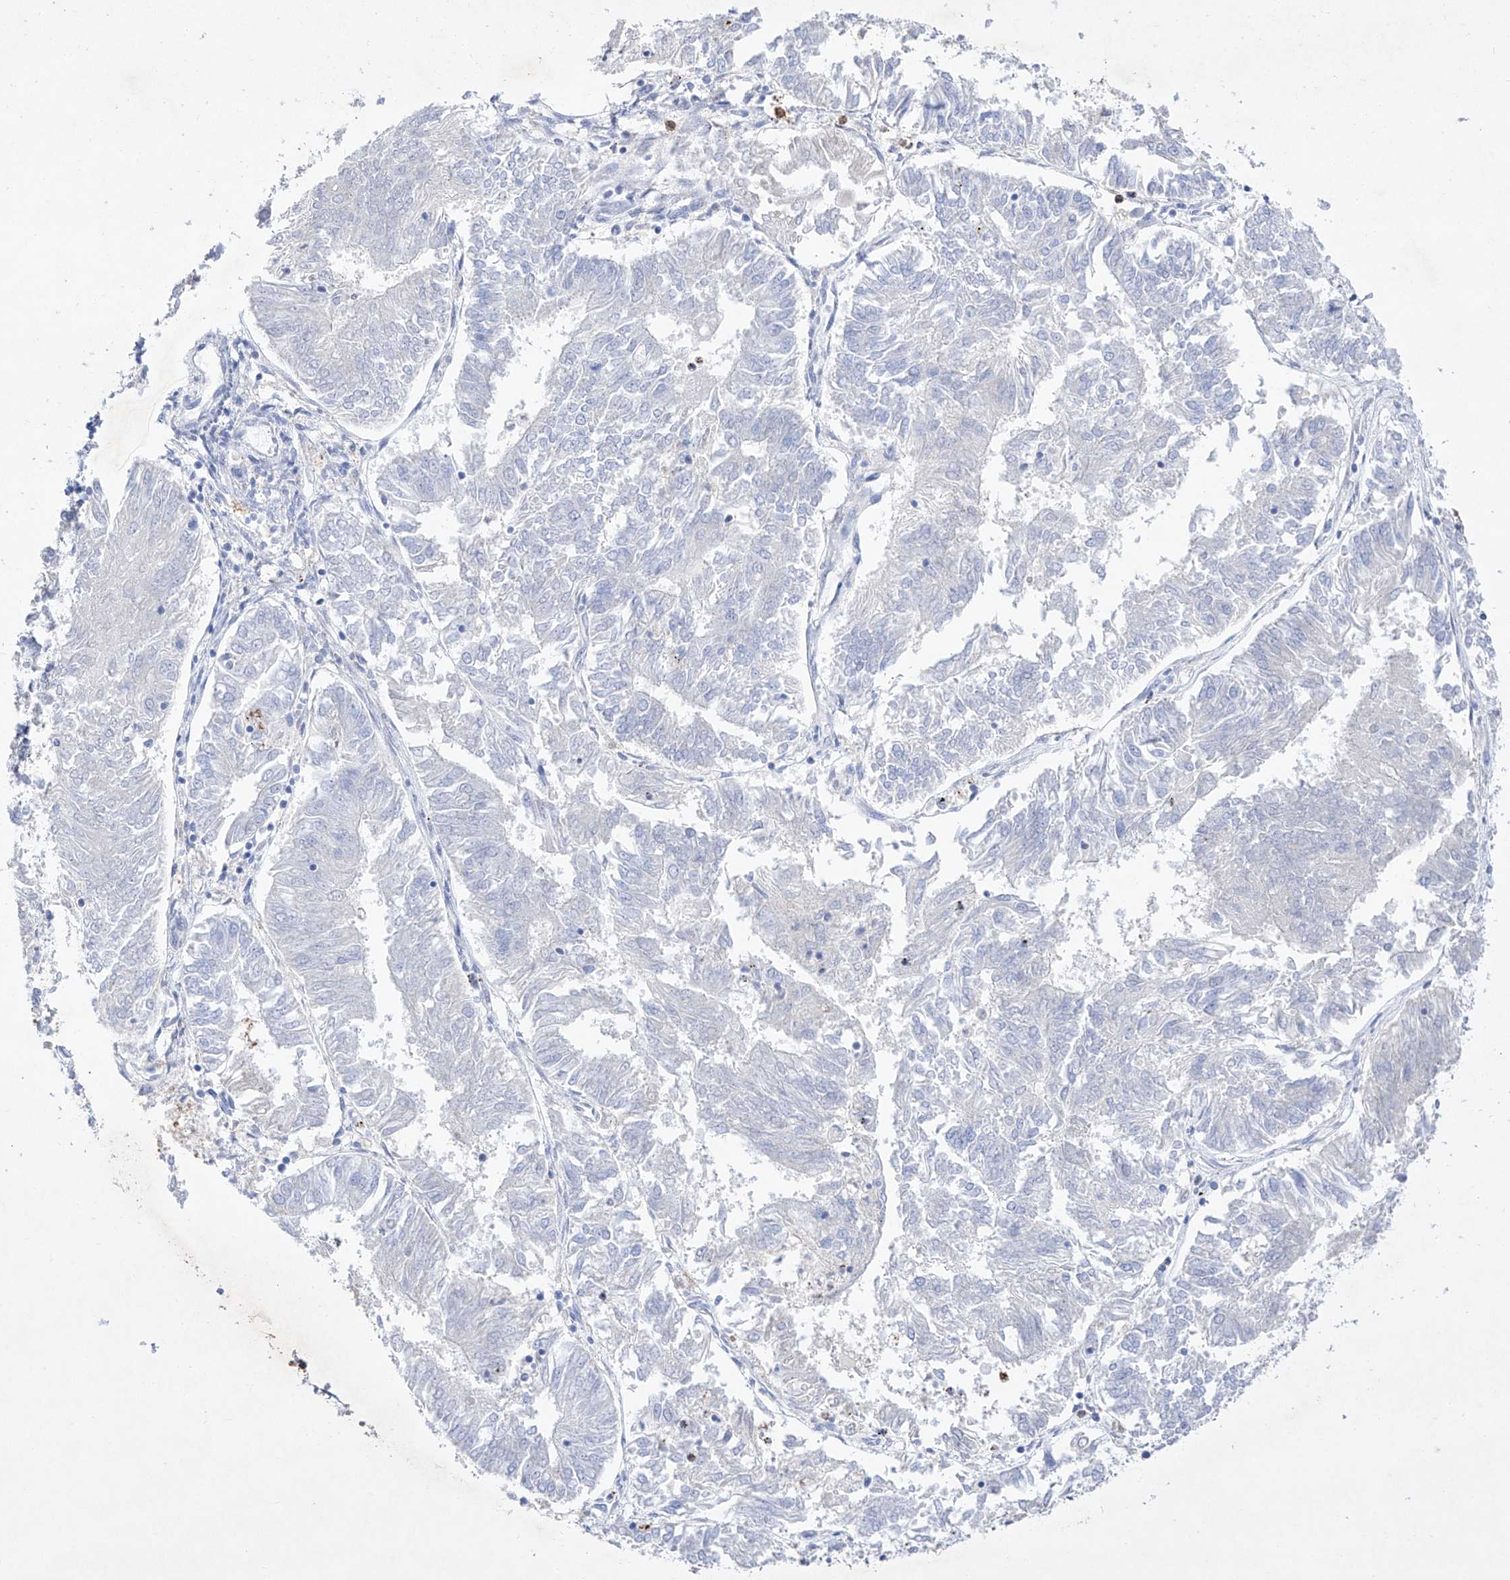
{"staining": {"intensity": "negative", "quantity": "none", "location": "none"}, "tissue": "endometrial cancer", "cell_type": "Tumor cells", "image_type": "cancer", "snomed": [{"axis": "morphology", "description": "Adenocarcinoma, NOS"}, {"axis": "topography", "description": "Endometrium"}], "caption": "A histopathology image of human endometrial cancer is negative for staining in tumor cells.", "gene": "TM7SF2", "patient": {"sex": "female", "age": 58}}